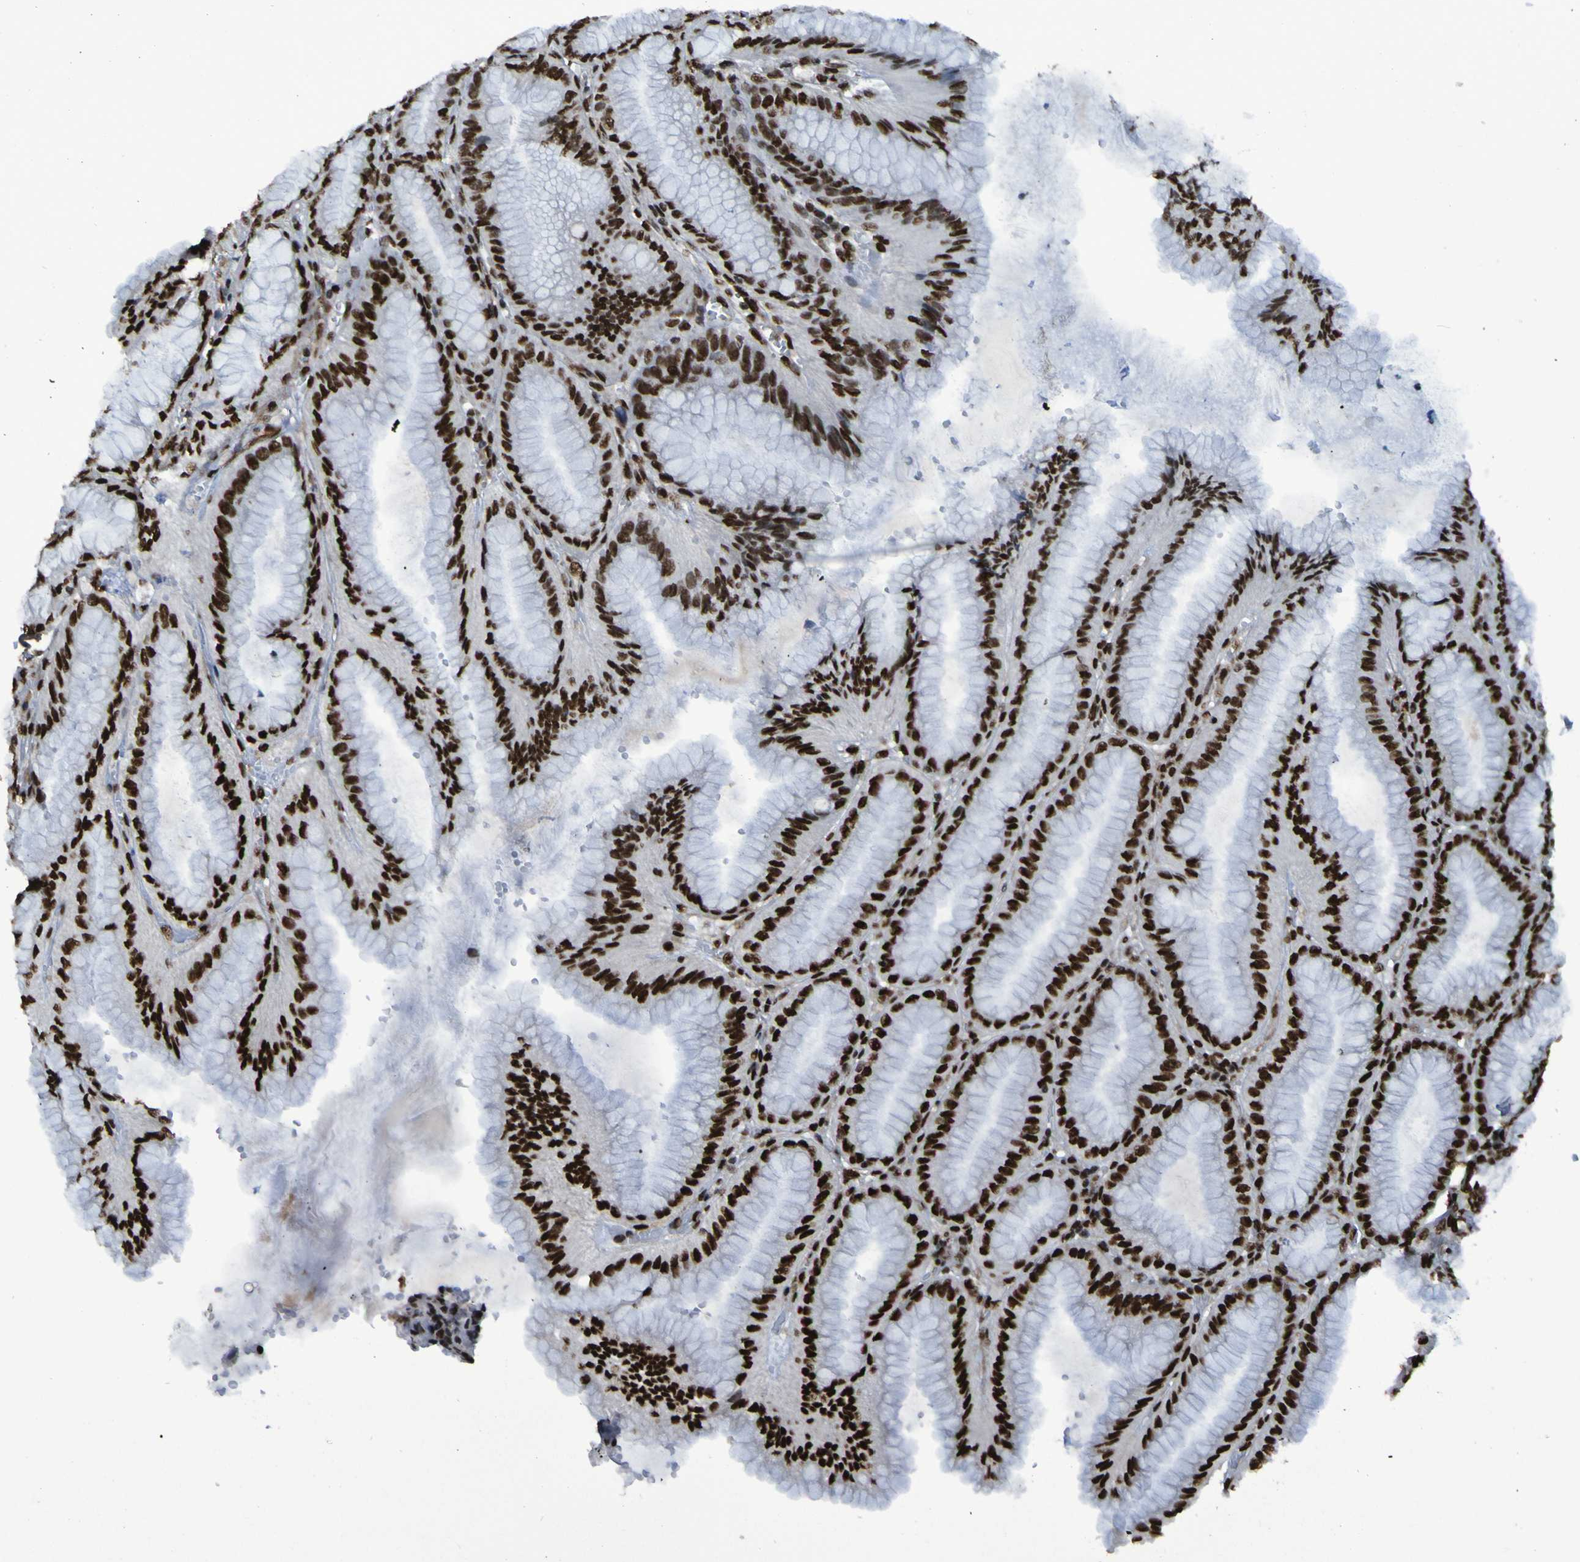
{"staining": {"intensity": "strong", "quantity": ">75%", "location": "nuclear"}, "tissue": "stomach", "cell_type": "Glandular cells", "image_type": "normal", "snomed": [{"axis": "morphology", "description": "Normal tissue, NOS"}, {"axis": "topography", "description": "Stomach, lower"}], "caption": "A high amount of strong nuclear staining is appreciated in about >75% of glandular cells in unremarkable stomach.", "gene": "HNRNPR", "patient": {"sex": "male", "age": 71}}